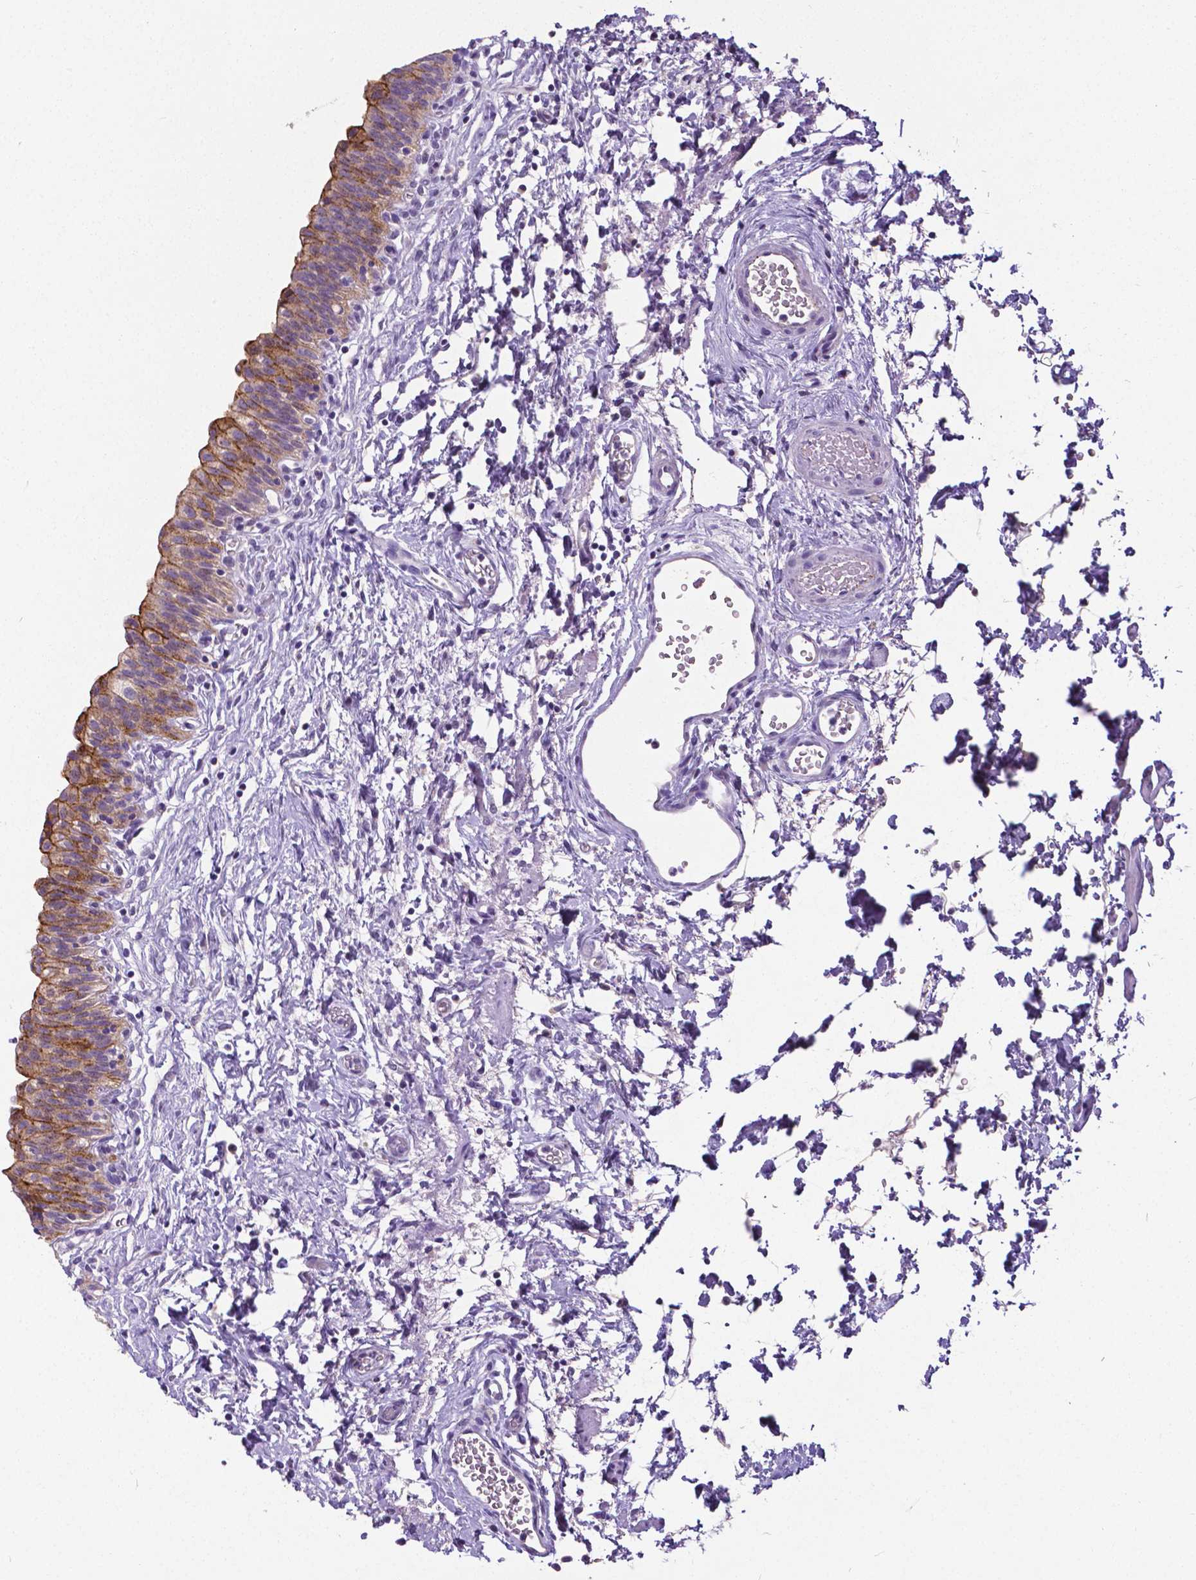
{"staining": {"intensity": "moderate", "quantity": ">75%", "location": "cytoplasmic/membranous"}, "tissue": "urinary bladder", "cell_type": "Urothelial cells", "image_type": "normal", "snomed": [{"axis": "morphology", "description": "Normal tissue, NOS"}, {"axis": "topography", "description": "Urinary bladder"}], "caption": "A micrograph of urinary bladder stained for a protein displays moderate cytoplasmic/membranous brown staining in urothelial cells. The staining was performed using DAB (3,3'-diaminobenzidine) to visualize the protein expression in brown, while the nuclei were stained in blue with hematoxylin (Magnification: 20x).", "gene": "OCLN", "patient": {"sex": "male", "age": 56}}